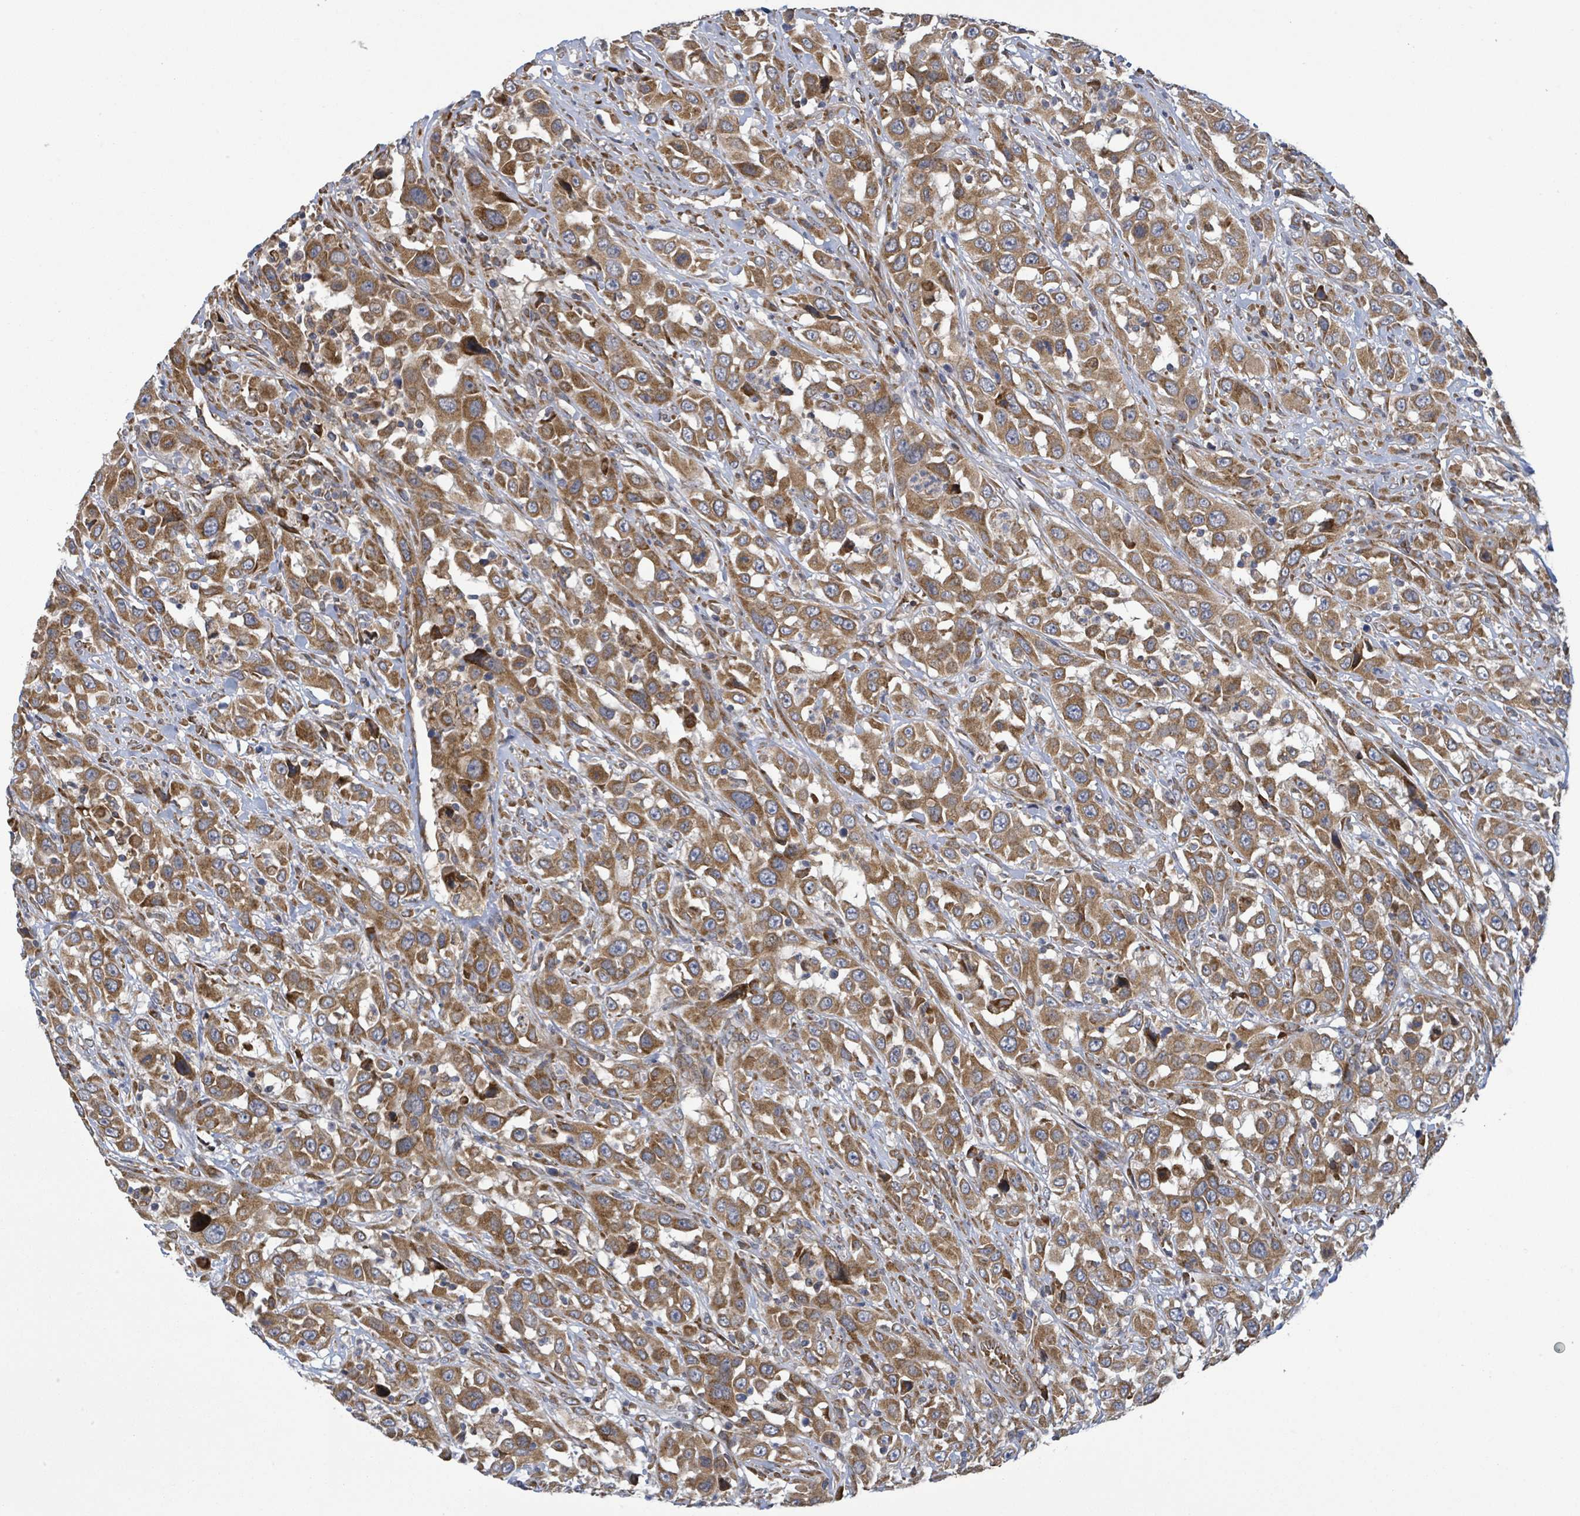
{"staining": {"intensity": "moderate", "quantity": ">75%", "location": "cytoplasmic/membranous"}, "tissue": "urothelial cancer", "cell_type": "Tumor cells", "image_type": "cancer", "snomed": [{"axis": "morphology", "description": "Urothelial carcinoma, High grade"}, {"axis": "topography", "description": "Urinary bladder"}], "caption": "Immunohistochemistry (DAB) staining of human high-grade urothelial carcinoma reveals moderate cytoplasmic/membranous protein expression in about >75% of tumor cells.", "gene": "NOMO1", "patient": {"sex": "male", "age": 61}}